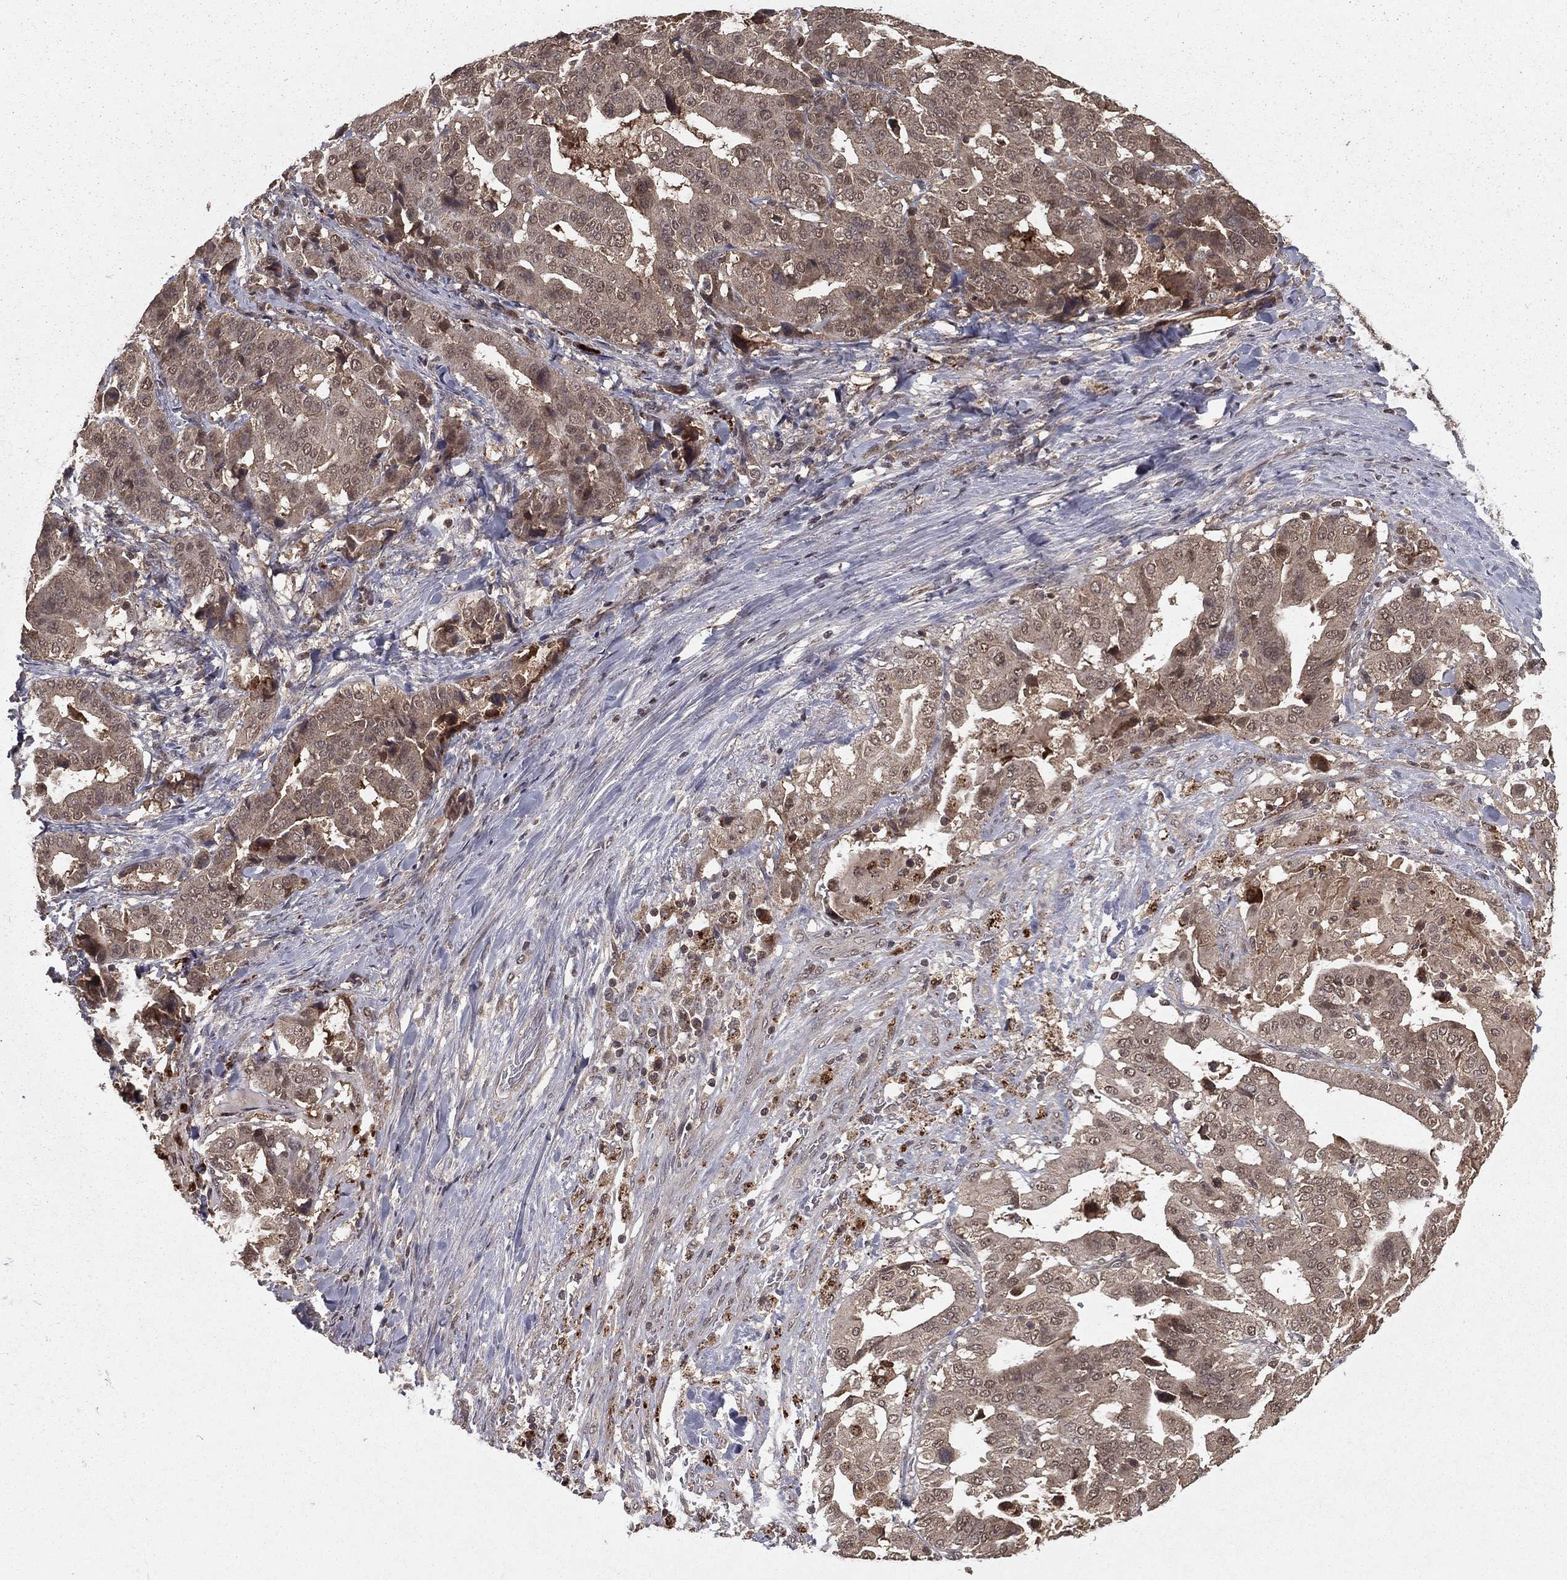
{"staining": {"intensity": "weak", "quantity": ">75%", "location": "cytoplasmic/membranous"}, "tissue": "stomach cancer", "cell_type": "Tumor cells", "image_type": "cancer", "snomed": [{"axis": "morphology", "description": "Adenocarcinoma, NOS"}, {"axis": "topography", "description": "Stomach"}], "caption": "A high-resolution micrograph shows immunohistochemistry staining of stomach adenocarcinoma, which reveals weak cytoplasmic/membranous positivity in approximately >75% of tumor cells. (IHC, brightfield microscopy, high magnification).", "gene": "ZDHHC15", "patient": {"sex": "male", "age": 48}}